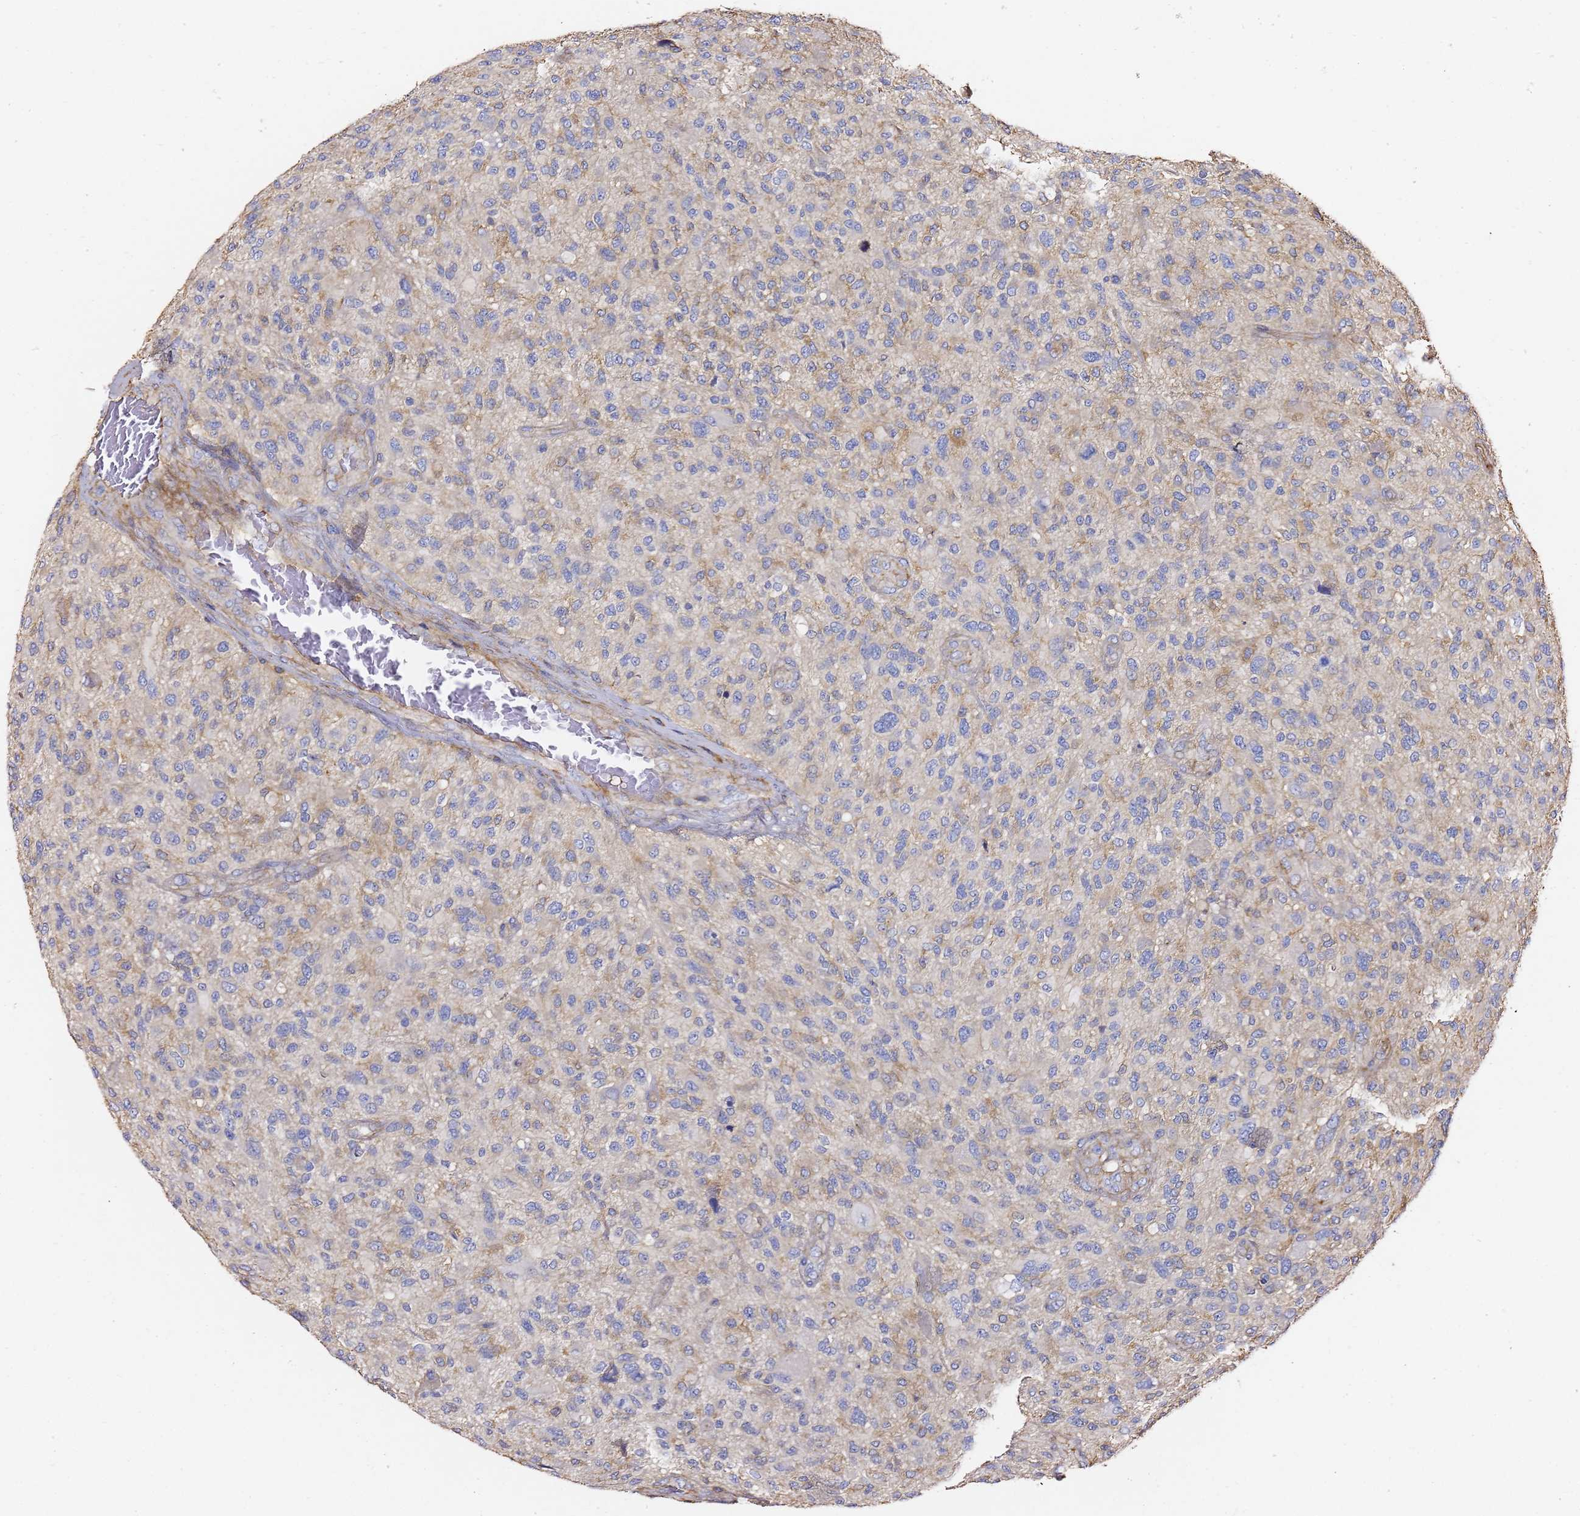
{"staining": {"intensity": "negative", "quantity": "none", "location": "none"}, "tissue": "glioma", "cell_type": "Tumor cells", "image_type": "cancer", "snomed": [{"axis": "morphology", "description": "Glioma, malignant, High grade"}, {"axis": "topography", "description": "Brain"}], "caption": "Glioma stained for a protein using IHC shows no positivity tumor cells.", "gene": "ZFP36L2", "patient": {"sex": "male", "age": 47}}